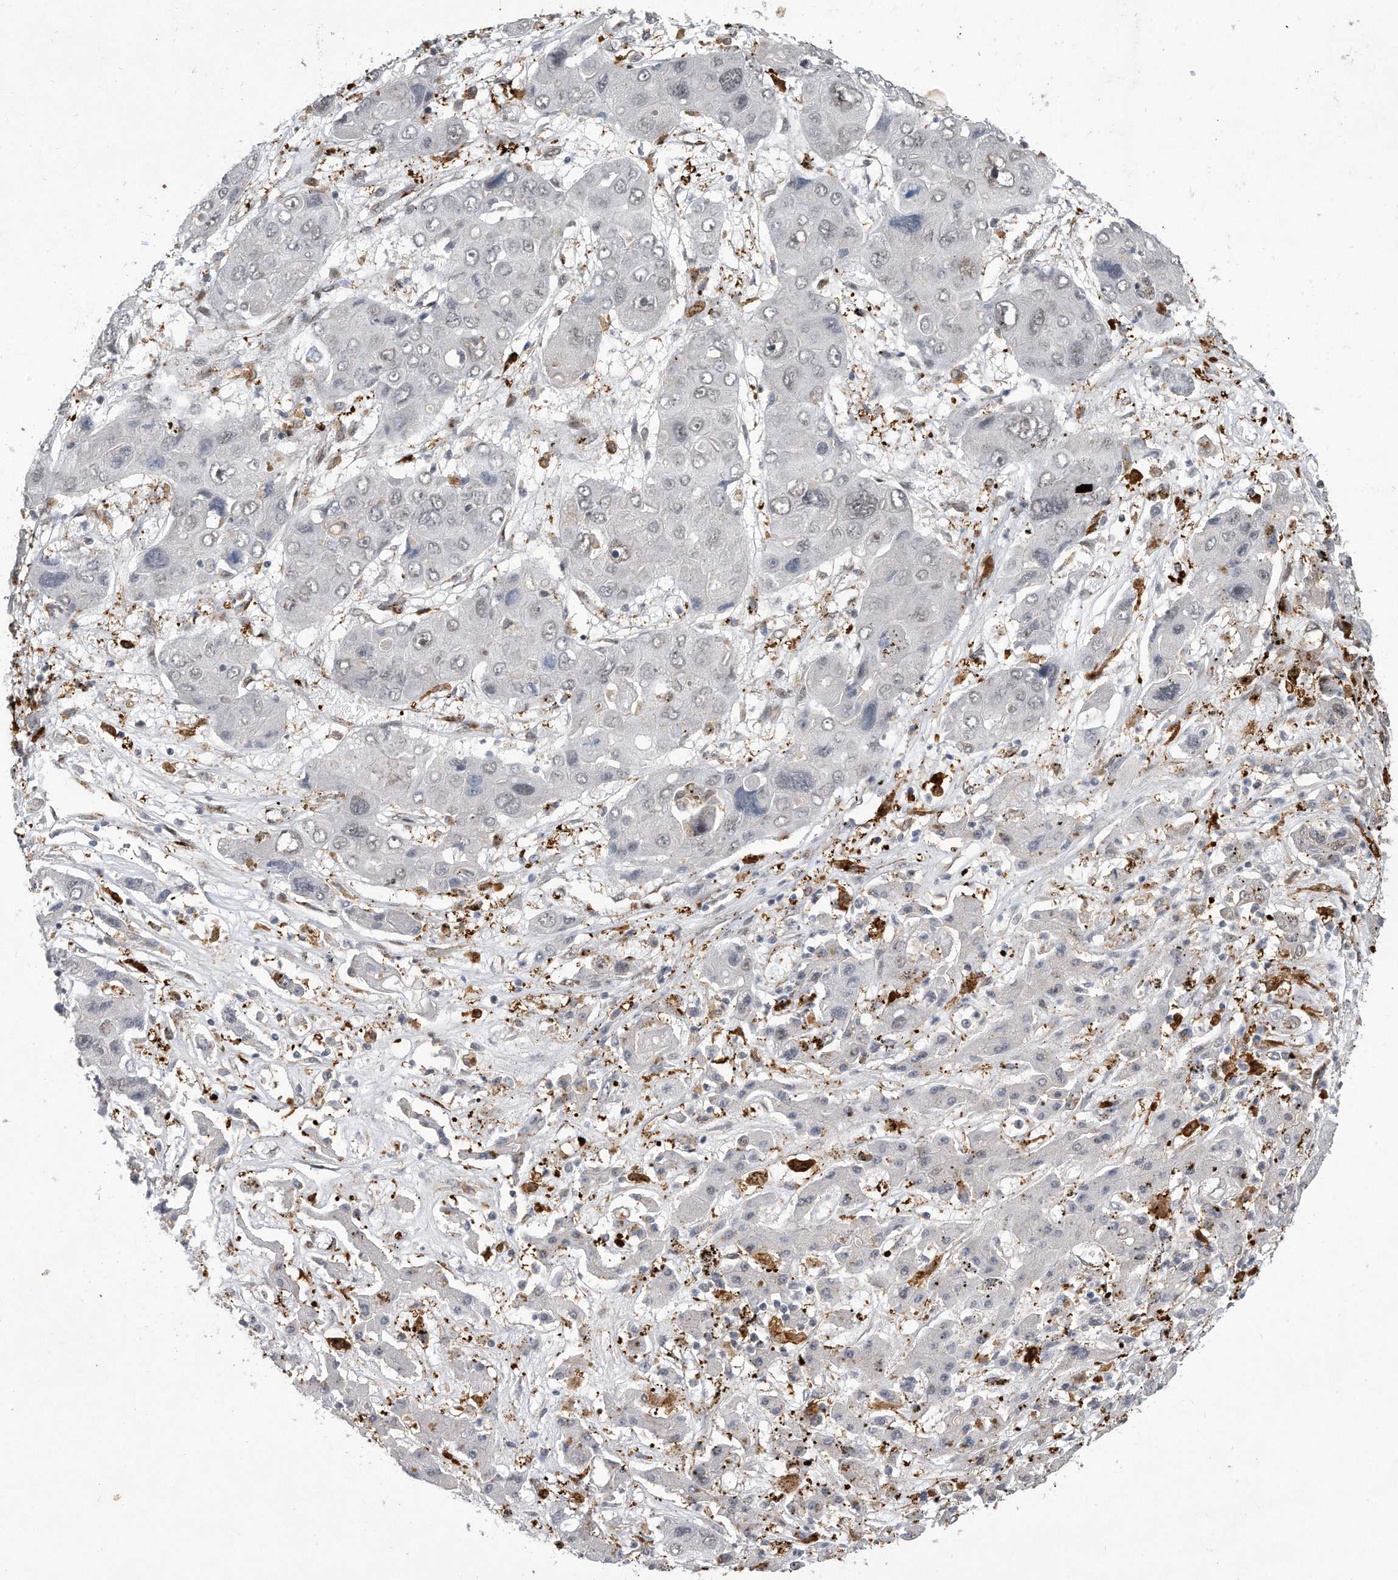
{"staining": {"intensity": "negative", "quantity": "none", "location": "none"}, "tissue": "liver cancer", "cell_type": "Tumor cells", "image_type": "cancer", "snomed": [{"axis": "morphology", "description": "Cholangiocarcinoma"}, {"axis": "topography", "description": "Liver"}], "caption": "A histopathology image of cholangiocarcinoma (liver) stained for a protein shows no brown staining in tumor cells.", "gene": "PGBD2", "patient": {"sex": "male", "age": 67}}